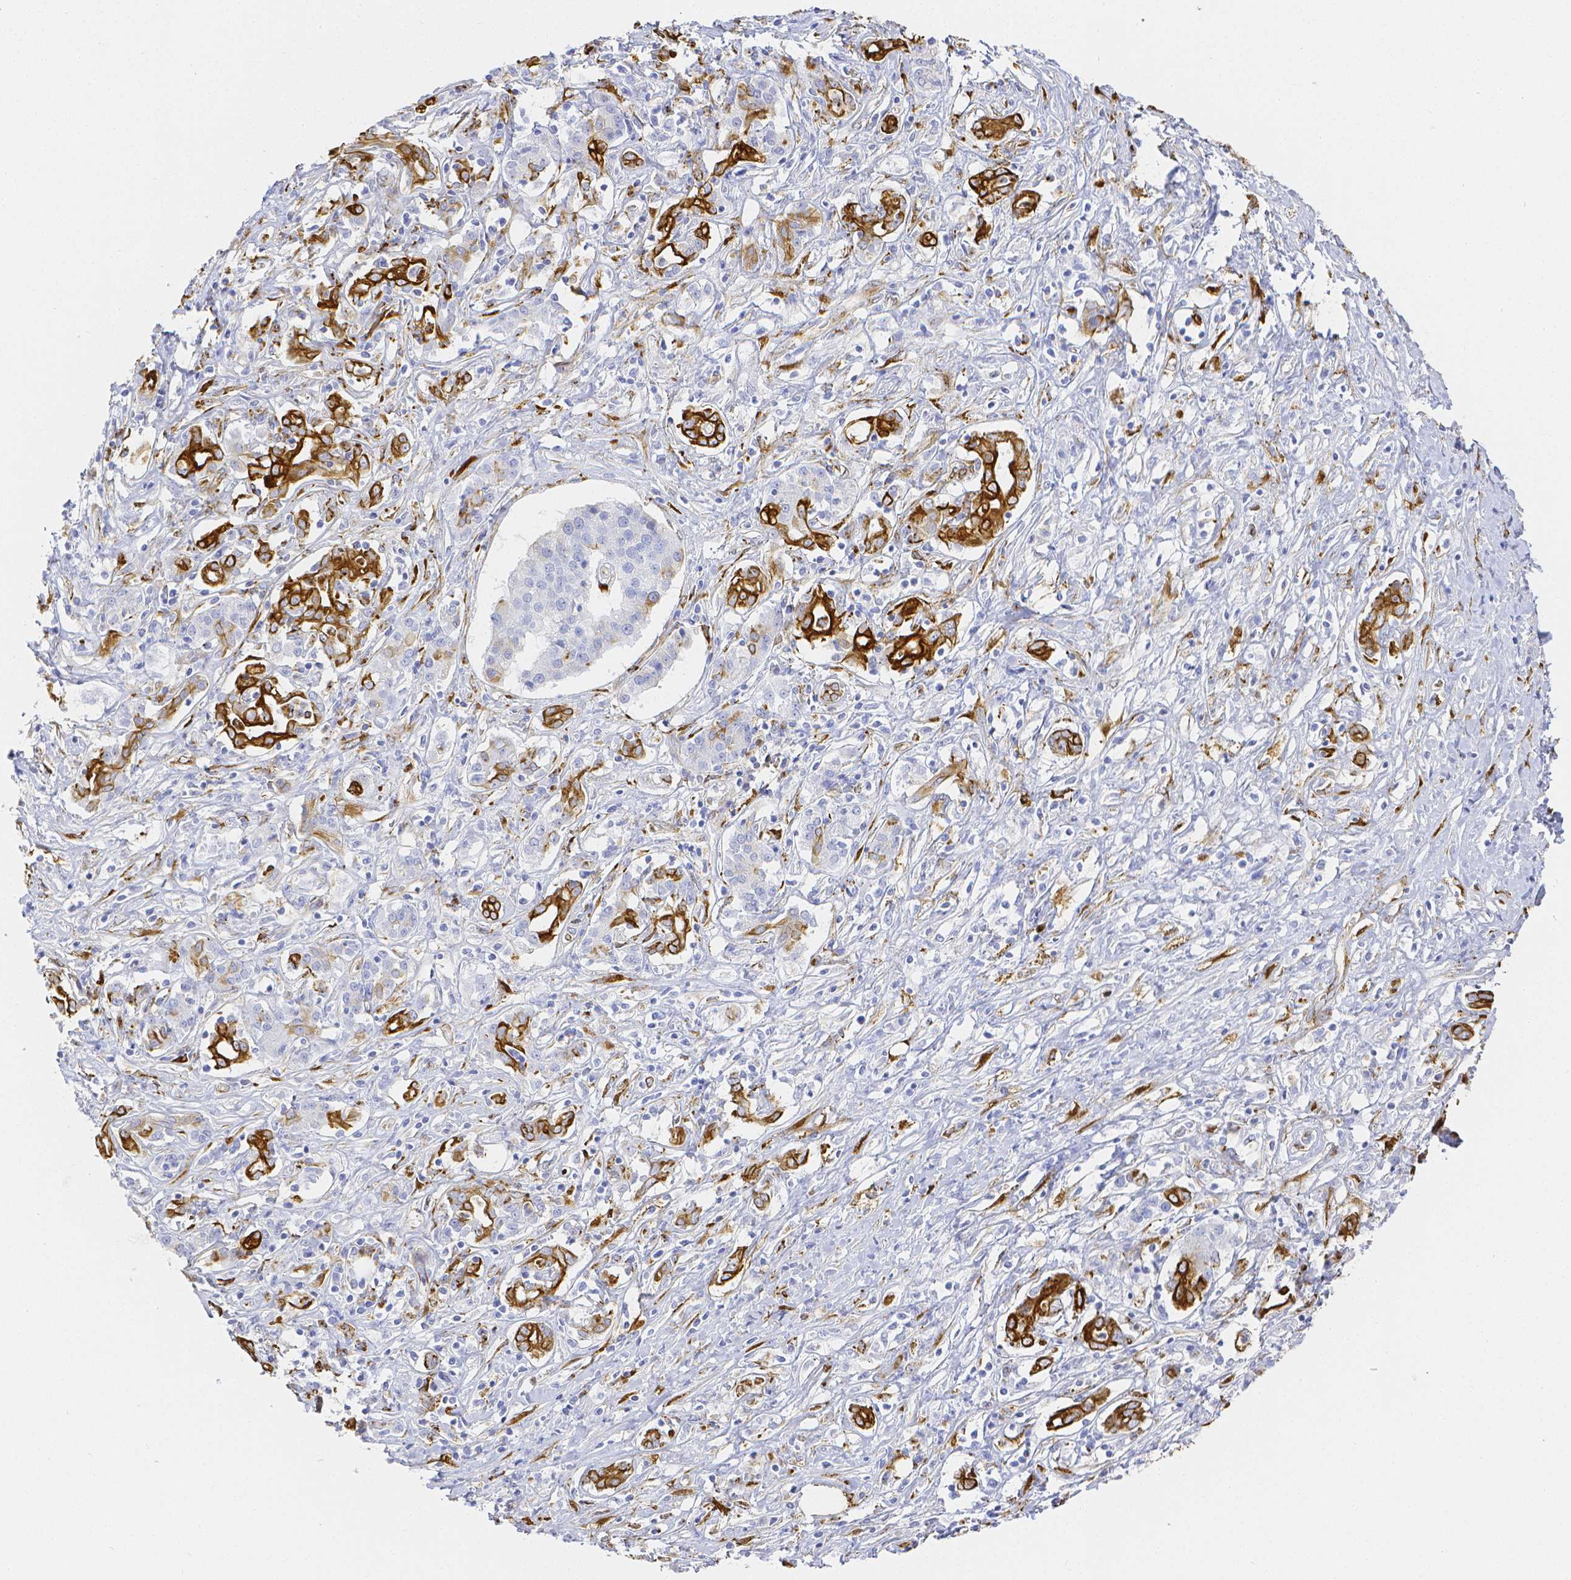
{"staining": {"intensity": "strong", "quantity": ">75%", "location": "cytoplasmic/membranous"}, "tissue": "pancreatic cancer", "cell_type": "Tumor cells", "image_type": "cancer", "snomed": [{"axis": "morphology", "description": "Adenocarcinoma, NOS"}, {"axis": "topography", "description": "Pancreas"}], "caption": "Tumor cells display high levels of strong cytoplasmic/membranous staining in approximately >75% of cells in human pancreatic cancer (adenocarcinoma).", "gene": "SMURF1", "patient": {"sex": "male", "age": 63}}